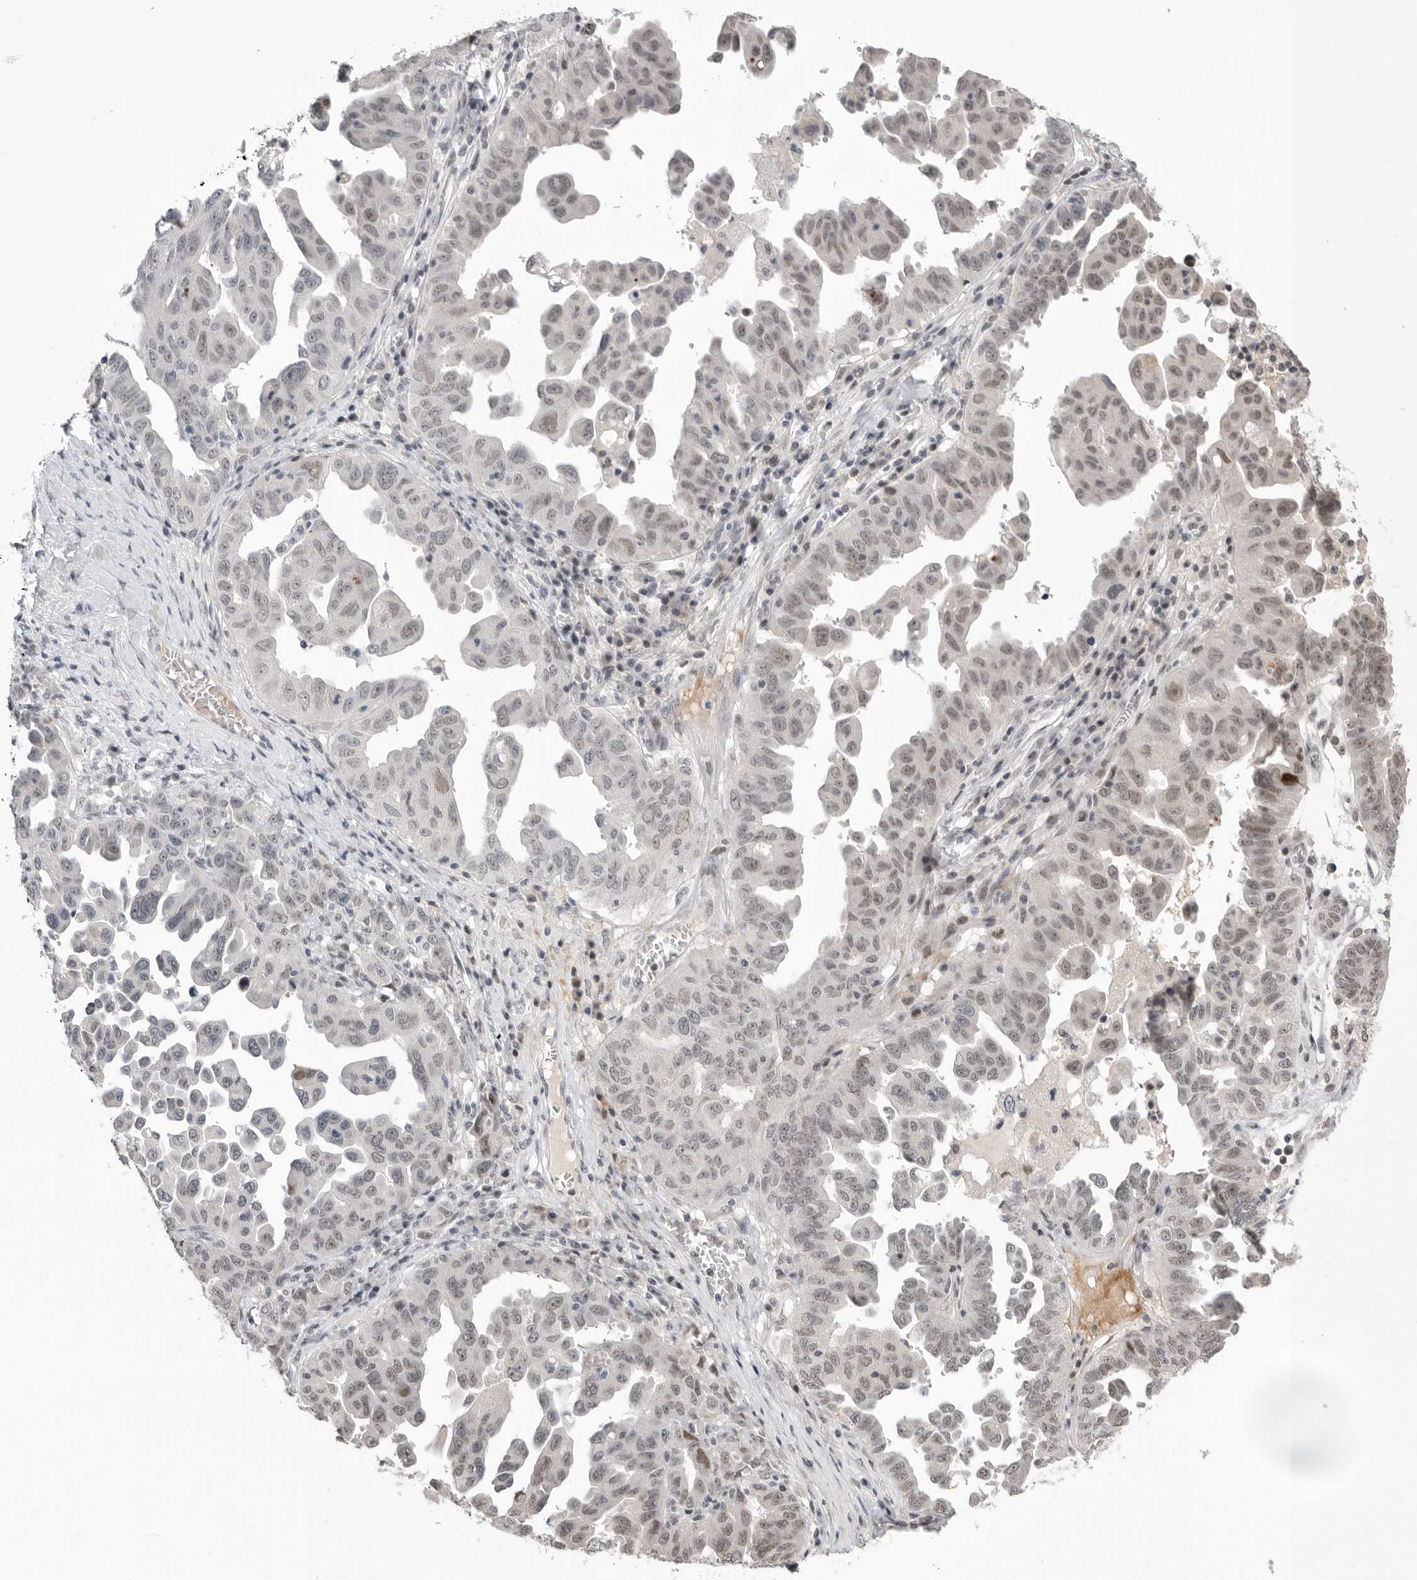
{"staining": {"intensity": "weak", "quantity": "25%-75%", "location": "nuclear"}, "tissue": "ovarian cancer", "cell_type": "Tumor cells", "image_type": "cancer", "snomed": [{"axis": "morphology", "description": "Carcinoma, endometroid"}, {"axis": "topography", "description": "Ovary"}], "caption": "Protein staining reveals weak nuclear positivity in approximately 25%-75% of tumor cells in ovarian endometroid carcinoma.", "gene": "POU5F1", "patient": {"sex": "female", "age": 62}}